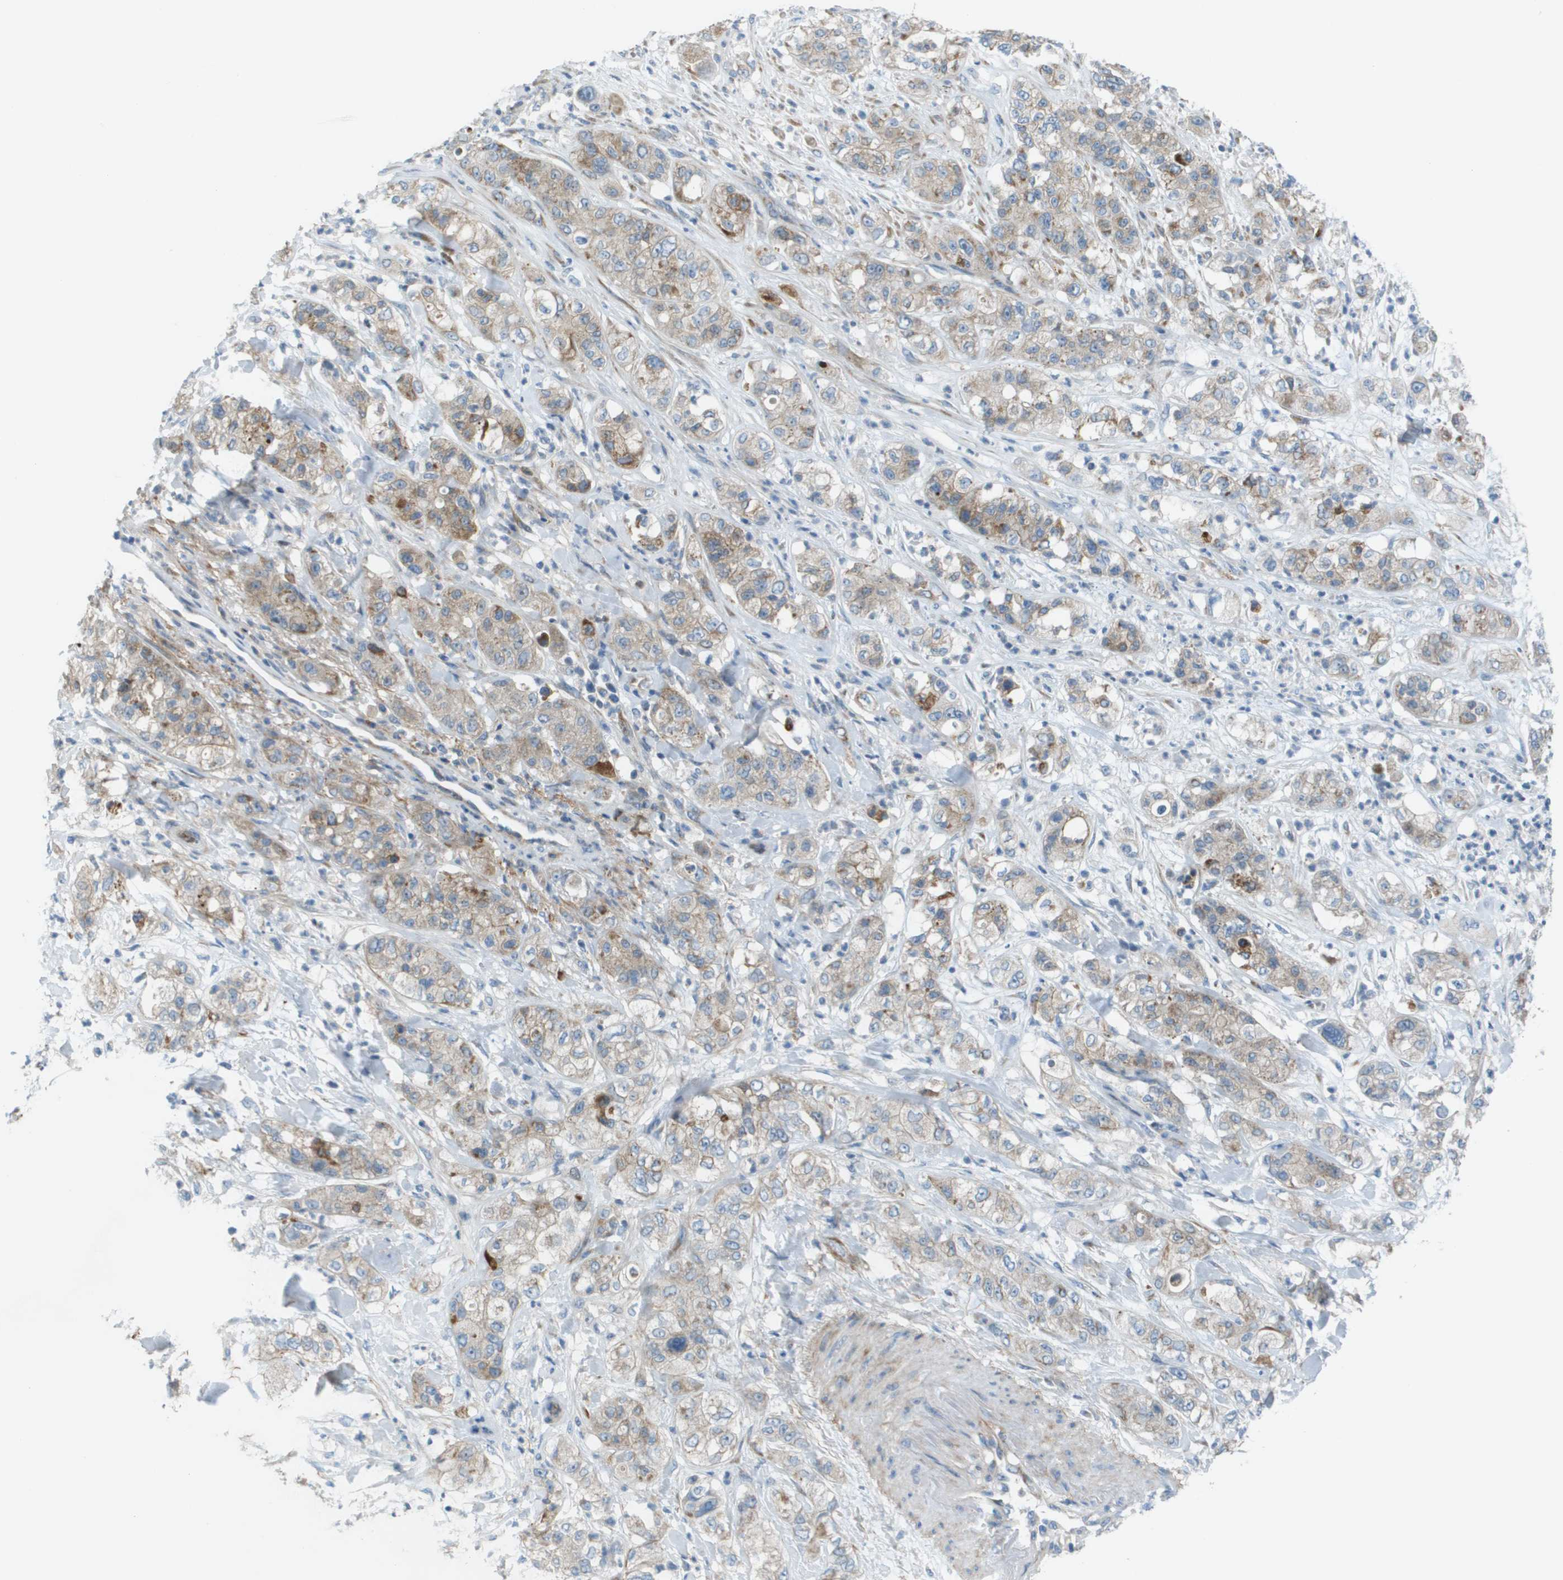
{"staining": {"intensity": "weak", "quantity": ">75%", "location": "cytoplasmic/membranous"}, "tissue": "pancreatic cancer", "cell_type": "Tumor cells", "image_type": "cancer", "snomed": [{"axis": "morphology", "description": "Adenocarcinoma, NOS"}, {"axis": "topography", "description": "Pancreas"}], "caption": "The immunohistochemical stain labels weak cytoplasmic/membranous expression in tumor cells of pancreatic cancer (adenocarcinoma) tissue.", "gene": "GALNT6", "patient": {"sex": "female", "age": 78}}